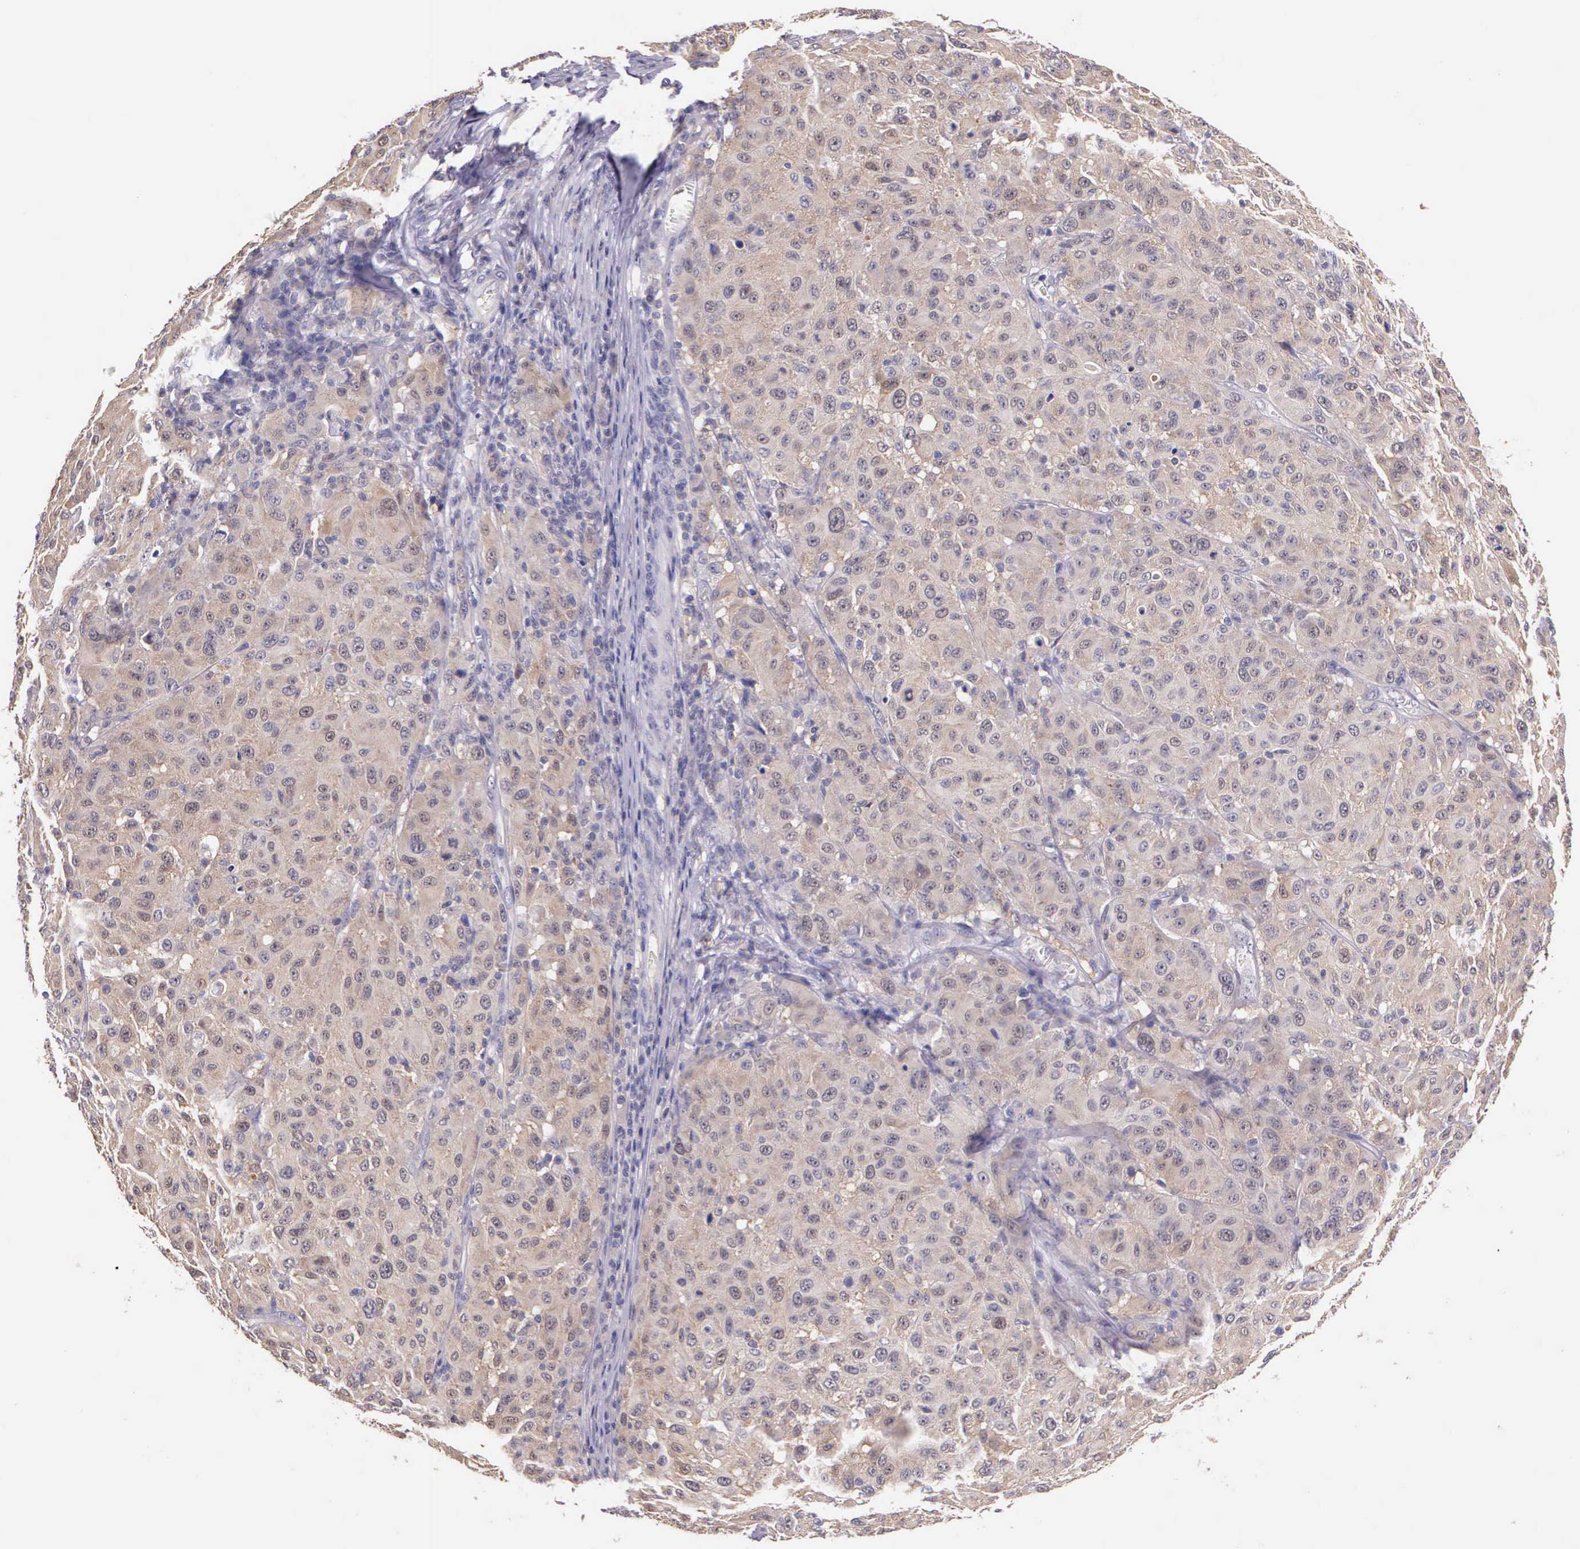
{"staining": {"intensity": "weak", "quantity": ">75%", "location": "cytoplasmic/membranous"}, "tissue": "melanoma", "cell_type": "Tumor cells", "image_type": "cancer", "snomed": [{"axis": "morphology", "description": "Malignant melanoma, NOS"}, {"axis": "topography", "description": "Skin"}], "caption": "This photomicrograph demonstrates IHC staining of malignant melanoma, with low weak cytoplasmic/membranous staining in about >75% of tumor cells.", "gene": "IGBP1", "patient": {"sex": "female", "age": 77}}